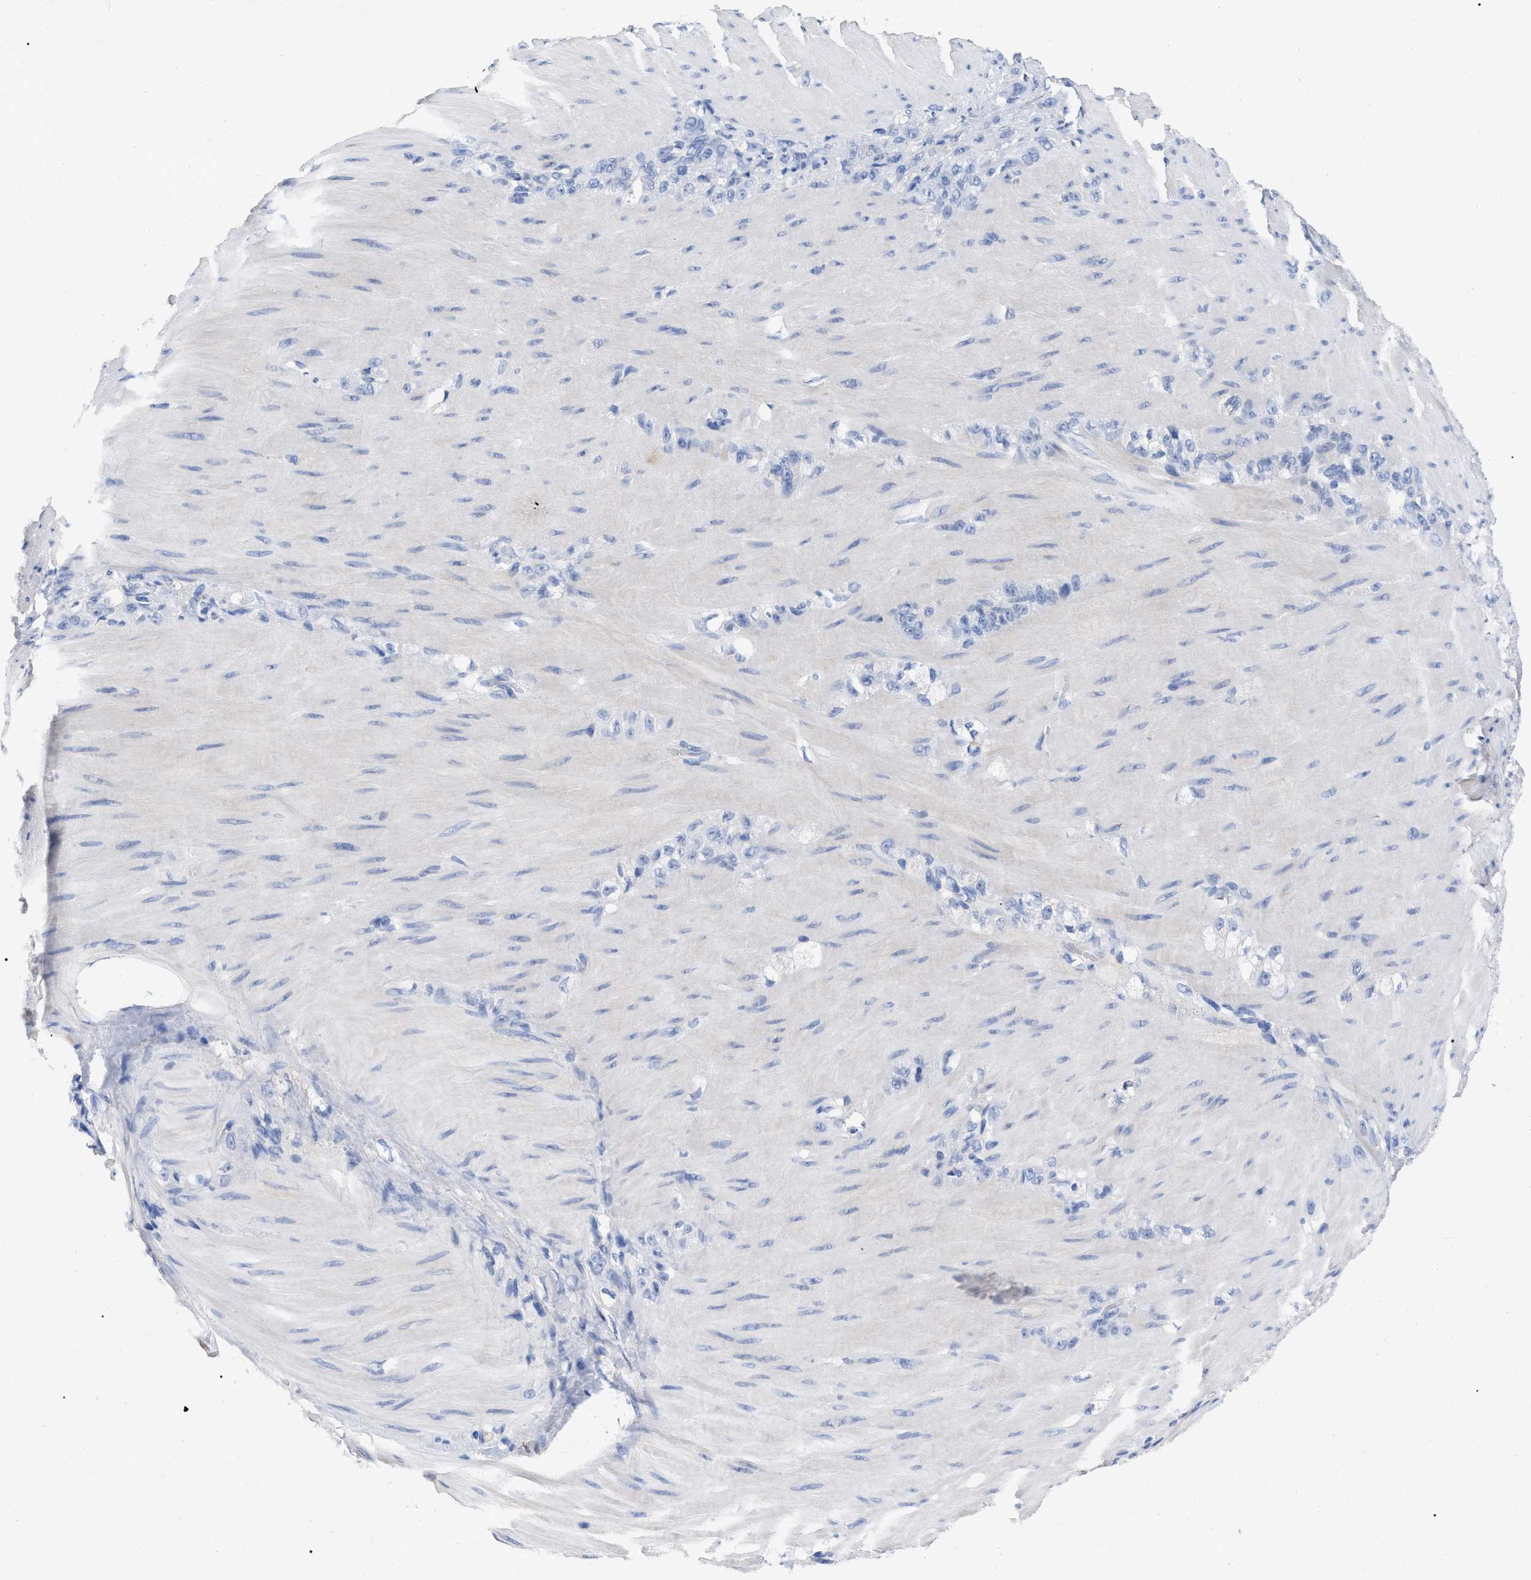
{"staining": {"intensity": "negative", "quantity": "none", "location": "none"}, "tissue": "stomach cancer", "cell_type": "Tumor cells", "image_type": "cancer", "snomed": [{"axis": "morphology", "description": "Normal tissue, NOS"}, {"axis": "morphology", "description": "Adenocarcinoma, NOS"}, {"axis": "topography", "description": "Stomach"}], "caption": "Tumor cells are negative for brown protein staining in stomach adenocarcinoma.", "gene": "IGHV5-51", "patient": {"sex": "male", "age": 82}}